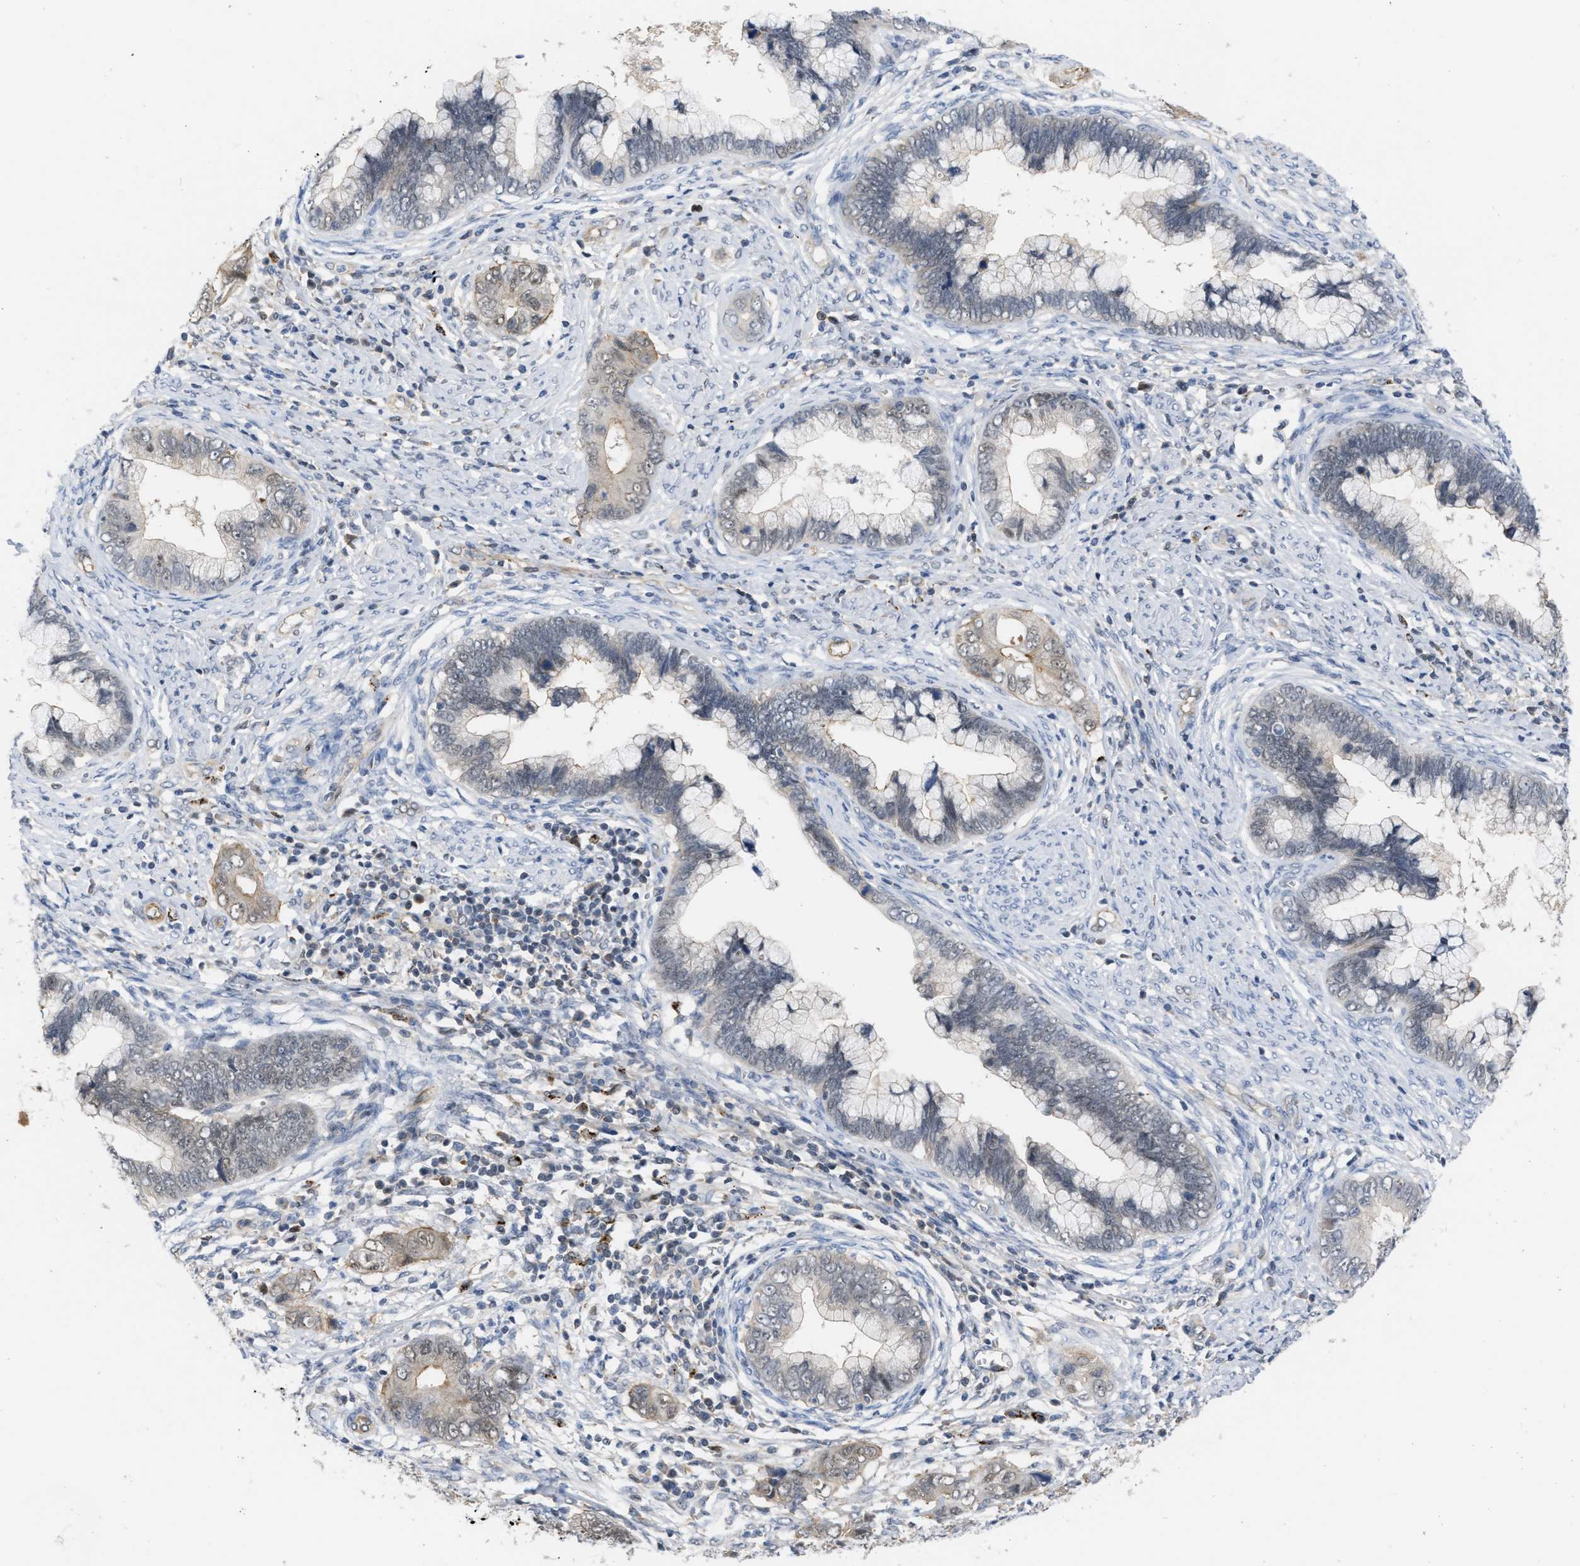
{"staining": {"intensity": "weak", "quantity": "<25%", "location": "cytoplasmic/membranous"}, "tissue": "cervical cancer", "cell_type": "Tumor cells", "image_type": "cancer", "snomed": [{"axis": "morphology", "description": "Adenocarcinoma, NOS"}, {"axis": "topography", "description": "Cervix"}], "caption": "Human cervical adenocarcinoma stained for a protein using IHC demonstrates no expression in tumor cells.", "gene": "NAPEPLD", "patient": {"sex": "female", "age": 44}}